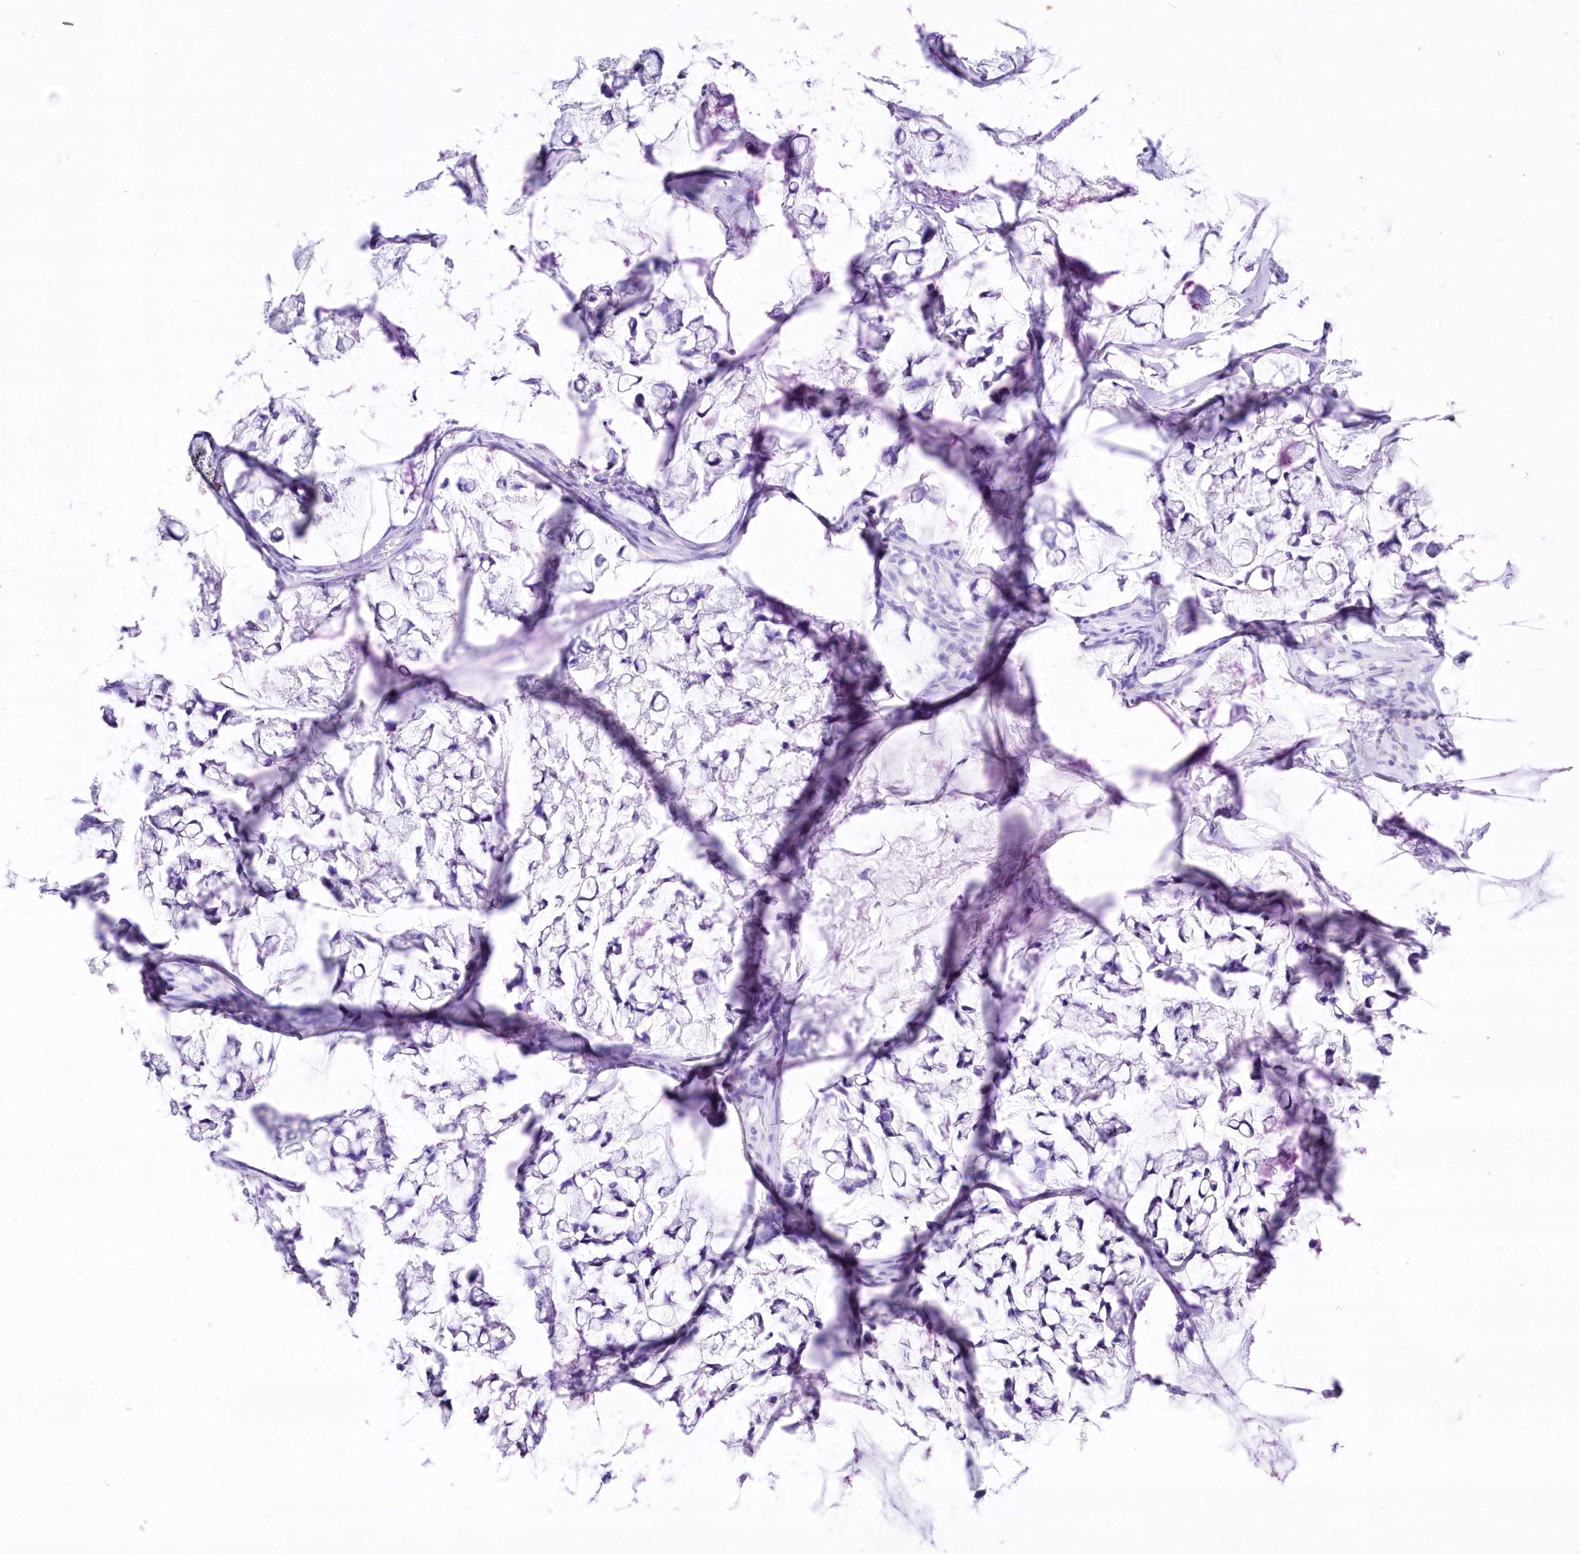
{"staining": {"intensity": "negative", "quantity": "none", "location": "none"}, "tissue": "stomach cancer", "cell_type": "Tumor cells", "image_type": "cancer", "snomed": [{"axis": "morphology", "description": "Adenocarcinoma, NOS"}, {"axis": "topography", "description": "Stomach, lower"}], "caption": "Tumor cells are negative for brown protein staining in stomach cancer.", "gene": "CSN3", "patient": {"sex": "male", "age": 67}}